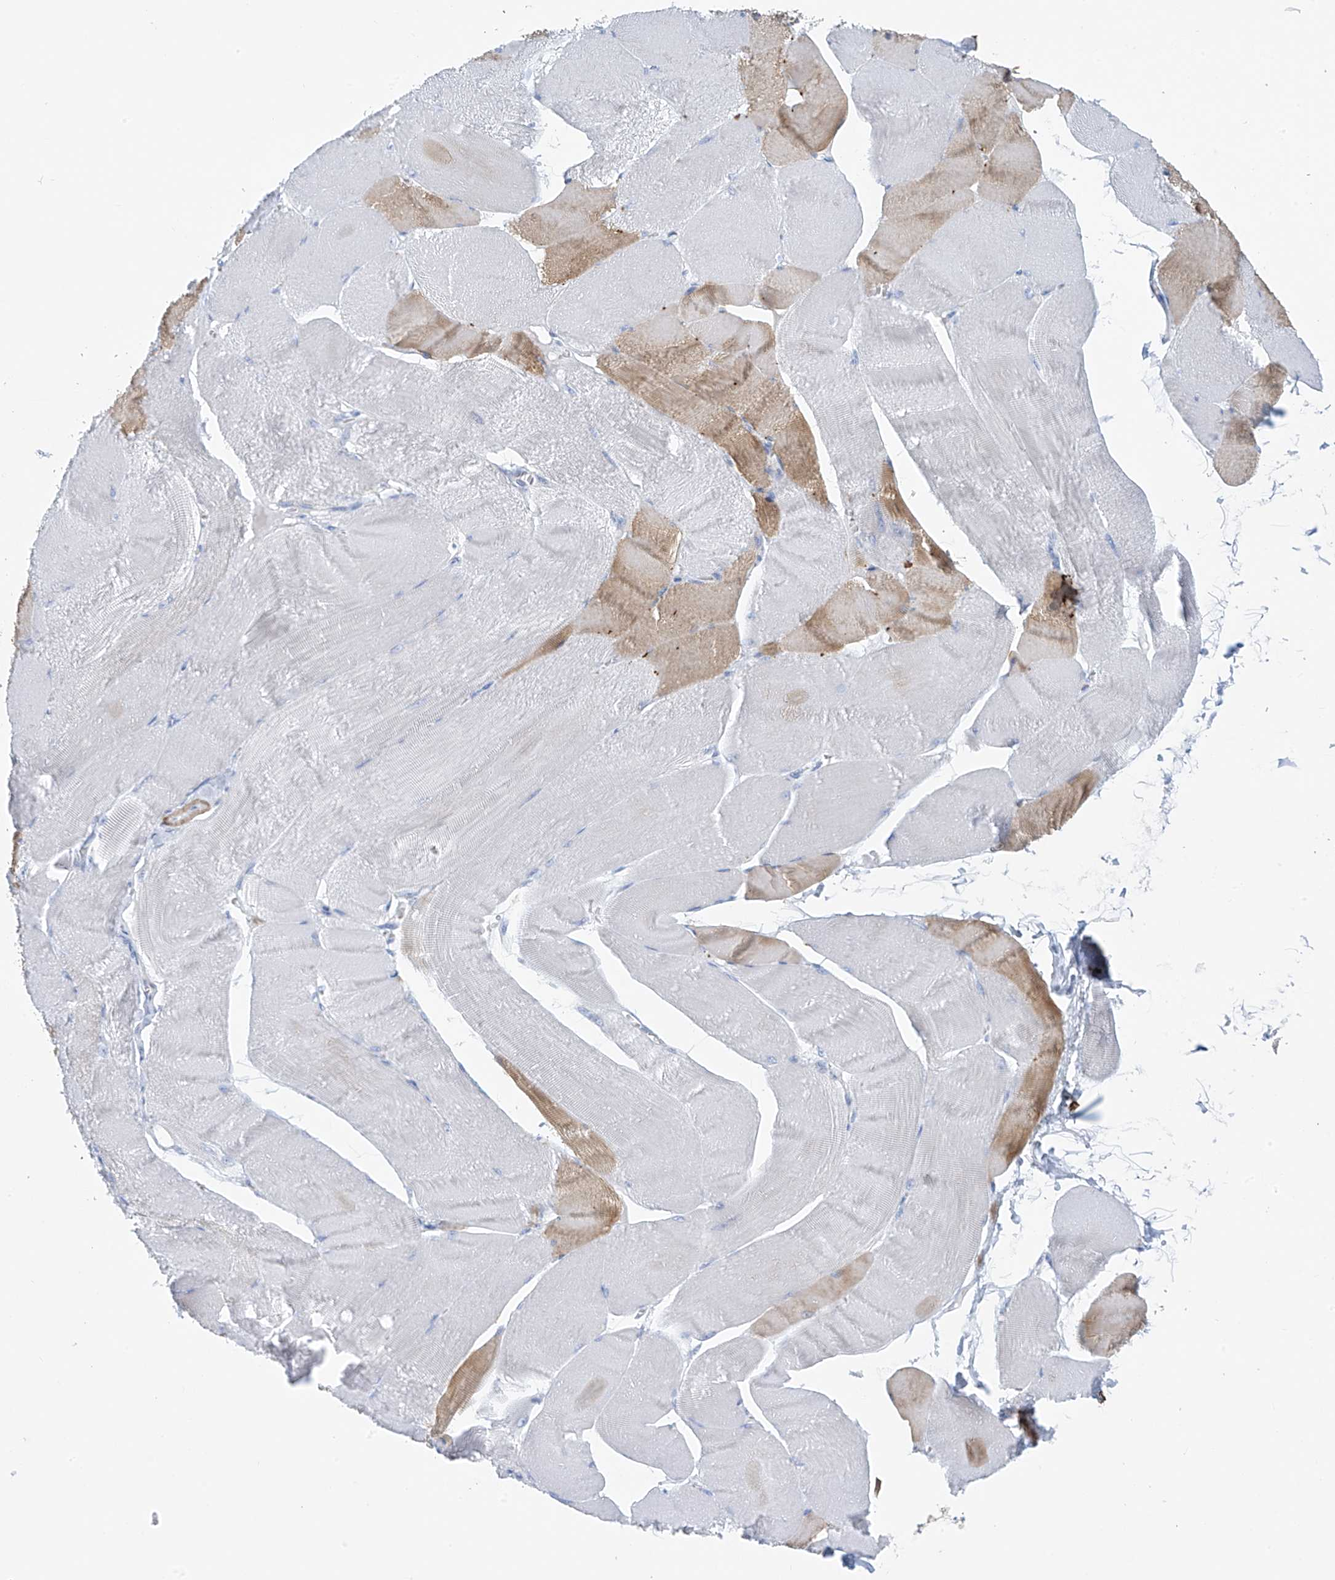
{"staining": {"intensity": "moderate", "quantity": "<25%", "location": "cytoplasmic/membranous"}, "tissue": "skeletal muscle", "cell_type": "Myocytes", "image_type": "normal", "snomed": [{"axis": "morphology", "description": "Normal tissue, NOS"}, {"axis": "morphology", "description": "Basal cell carcinoma"}, {"axis": "topography", "description": "Skeletal muscle"}], "caption": "This is an image of IHC staining of normal skeletal muscle, which shows moderate expression in the cytoplasmic/membranous of myocytes.", "gene": "GLMP", "patient": {"sex": "female", "age": 64}}